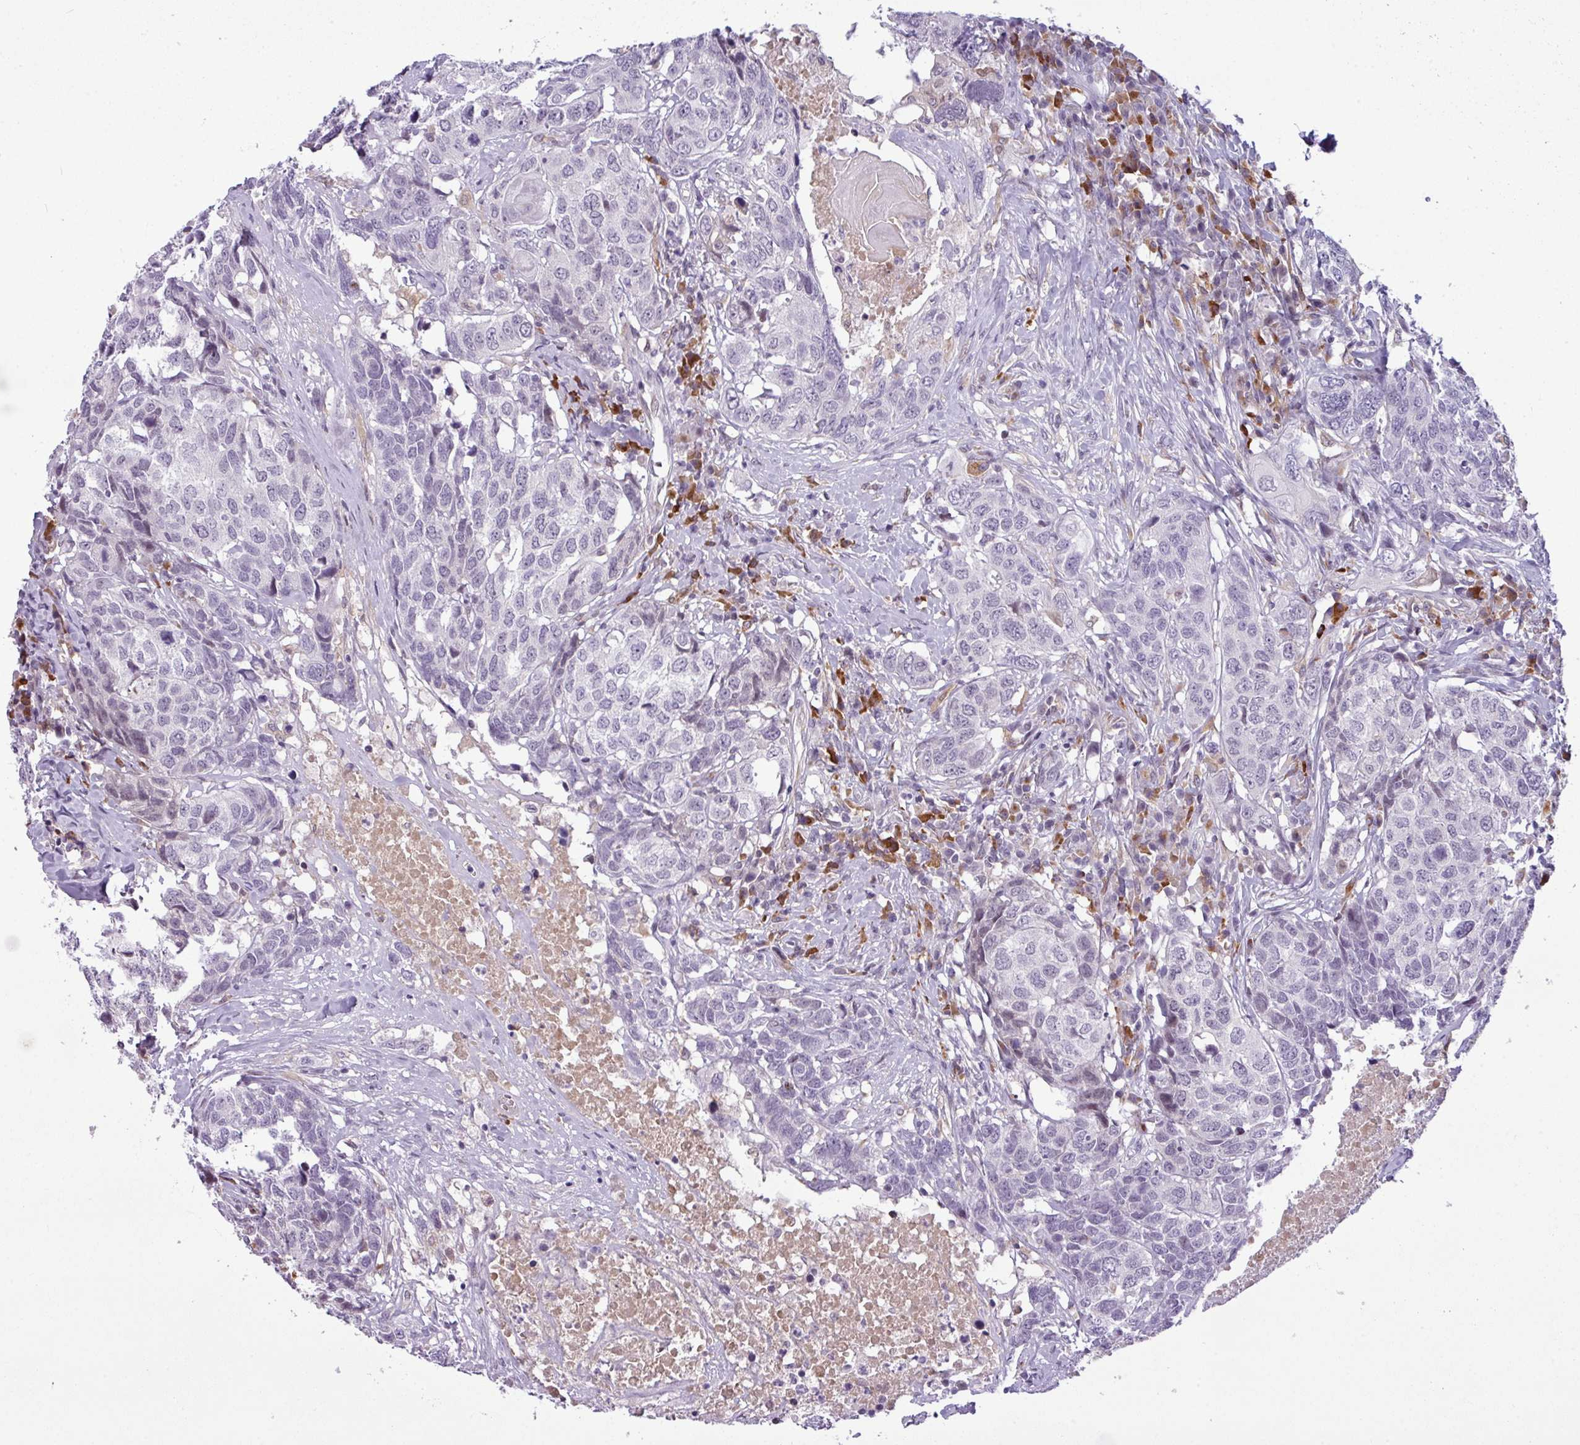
{"staining": {"intensity": "negative", "quantity": "none", "location": "none"}, "tissue": "head and neck cancer", "cell_type": "Tumor cells", "image_type": "cancer", "snomed": [{"axis": "morphology", "description": "Squamous cell carcinoma, NOS"}, {"axis": "topography", "description": "Head-Neck"}], "caption": "This is a image of IHC staining of head and neck cancer, which shows no staining in tumor cells. (Stains: DAB immunohistochemistry with hematoxylin counter stain, Microscopy: brightfield microscopy at high magnification).", "gene": "SLC66A2", "patient": {"sex": "male", "age": 66}}